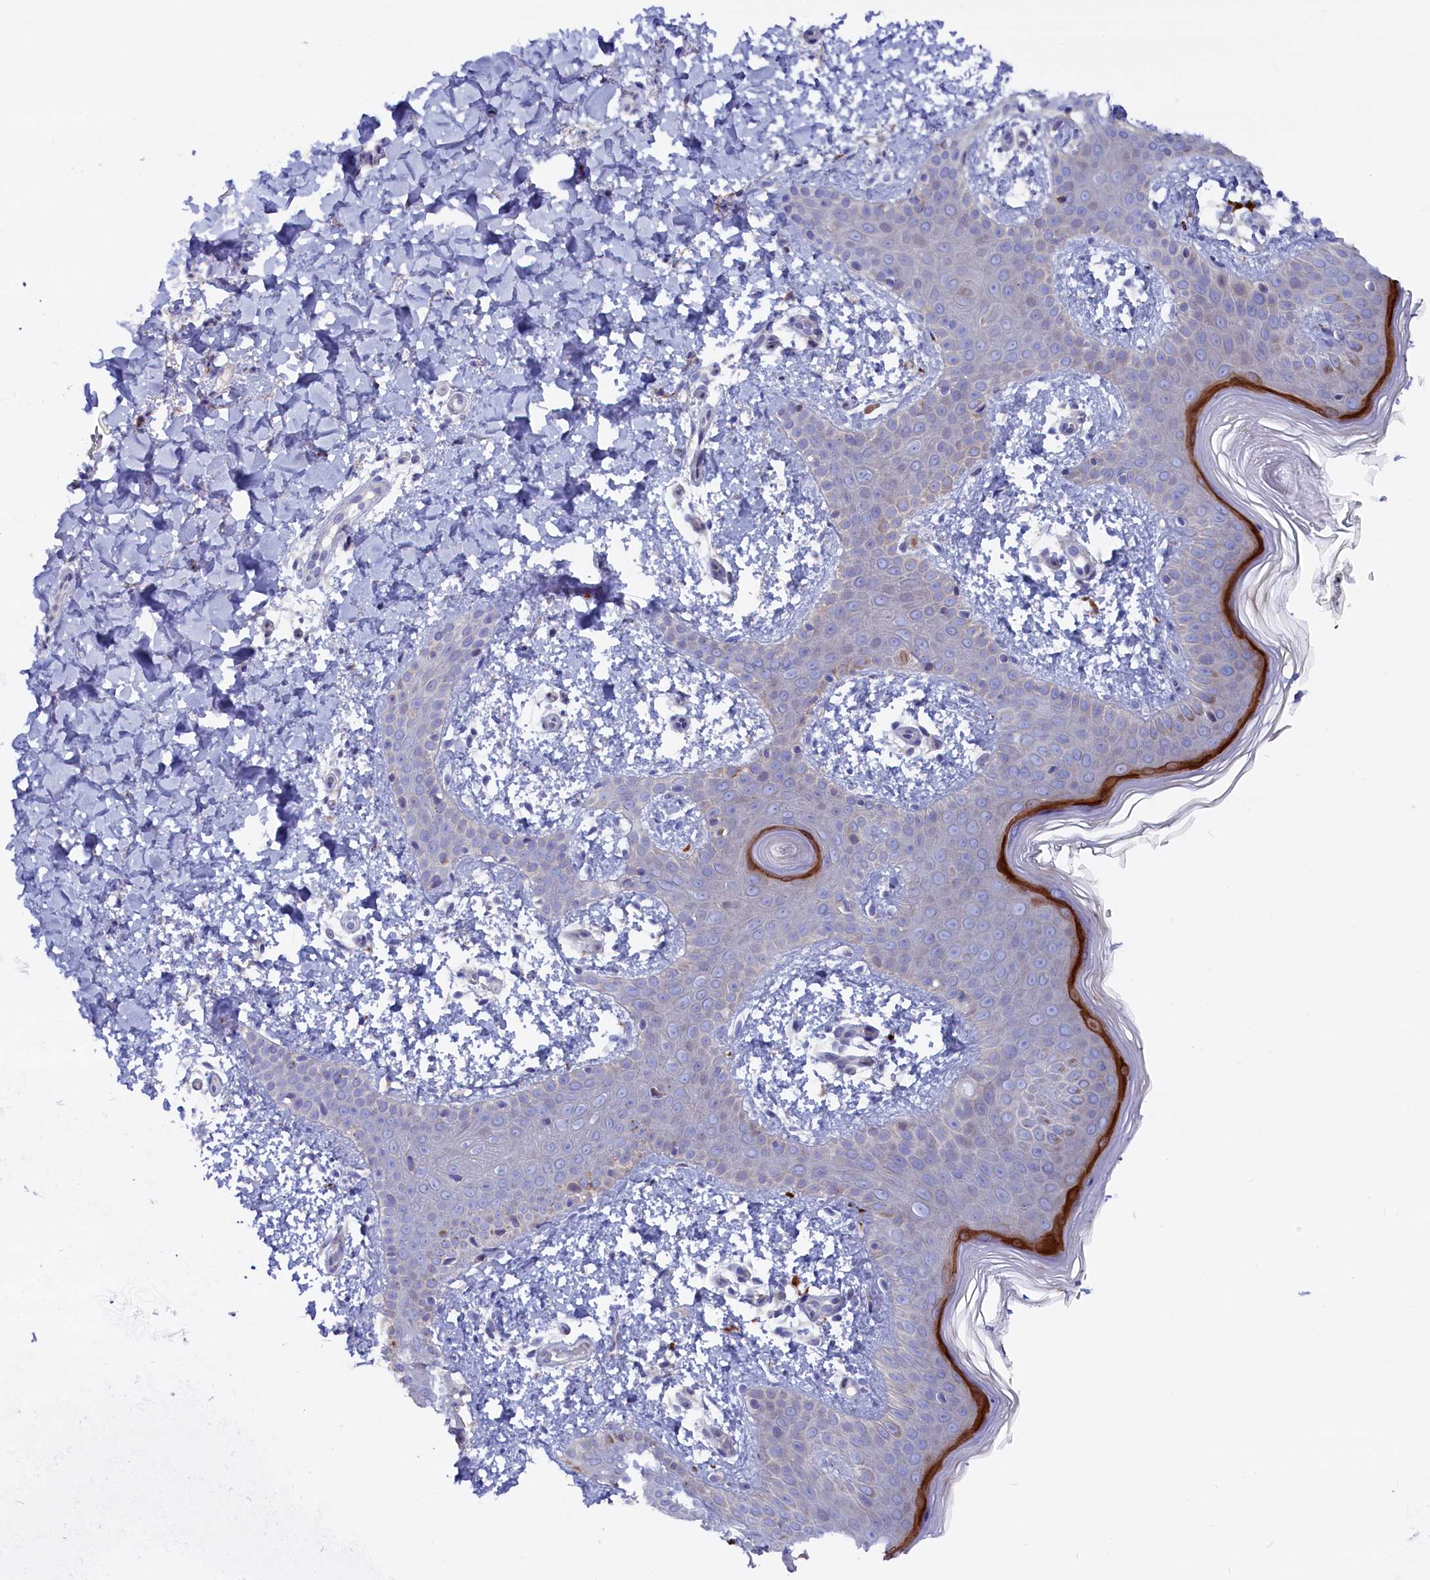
{"staining": {"intensity": "weak", "quantity": ">75%", "location": "cytoplasmic/membranous"}, "tissue": "skin", "cell_type": "Fibroblasts", "image_type": "normal", "snomed": [{"axis": "morphology", "description": "Normal tissue, NOS"}, {"axis": "topography", "description": "Skin"}], "caption": "Immunohistochemistry (IHC) (DAB) staining of normal skin reveals weak cytoplasmic/membranous protein expression in approximately >75% of fibroblasts. (brown staining indicates protein expression, while blue staining denotes nuclei).", "gene": "NUDT7", "patient": {"sex": "male", "age": 36}}